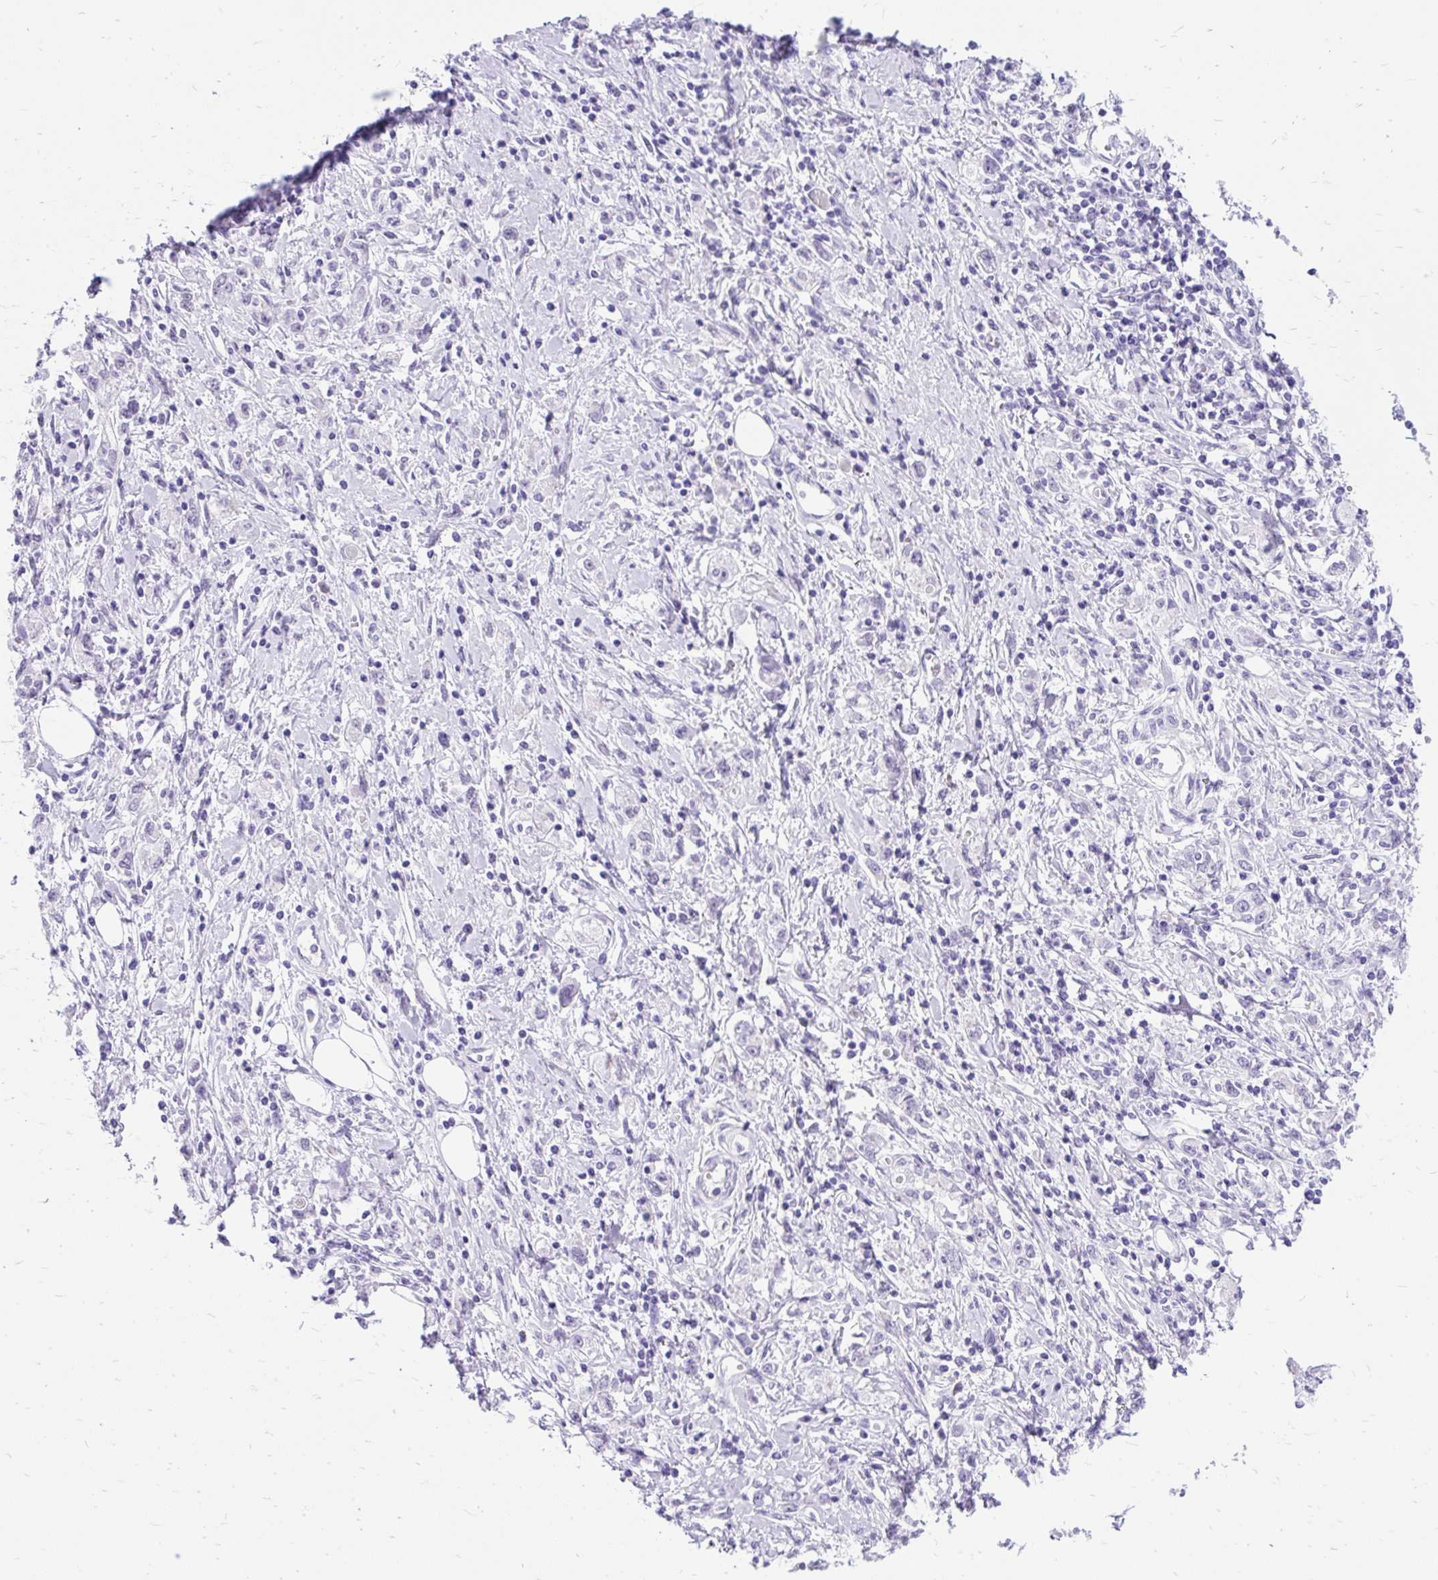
{"staining": {"intensity": "negative", "quantity": "none", "location": "none"}, "tissue": "stomach cancer", "cell_type": "Tumor cells", "image_type": "cancer", "snomed": [{"axis": "morphology", "description": "Adenocarcinoma, NOS"}, {"axis": "topography", "description": "Stomach"}], "caption": "Tumor cells are negative for brown protein staining in adenocarcinoma (stomach).", "gene": "SCGB1A1", "patient": {"sex": "female", "age": 76}}